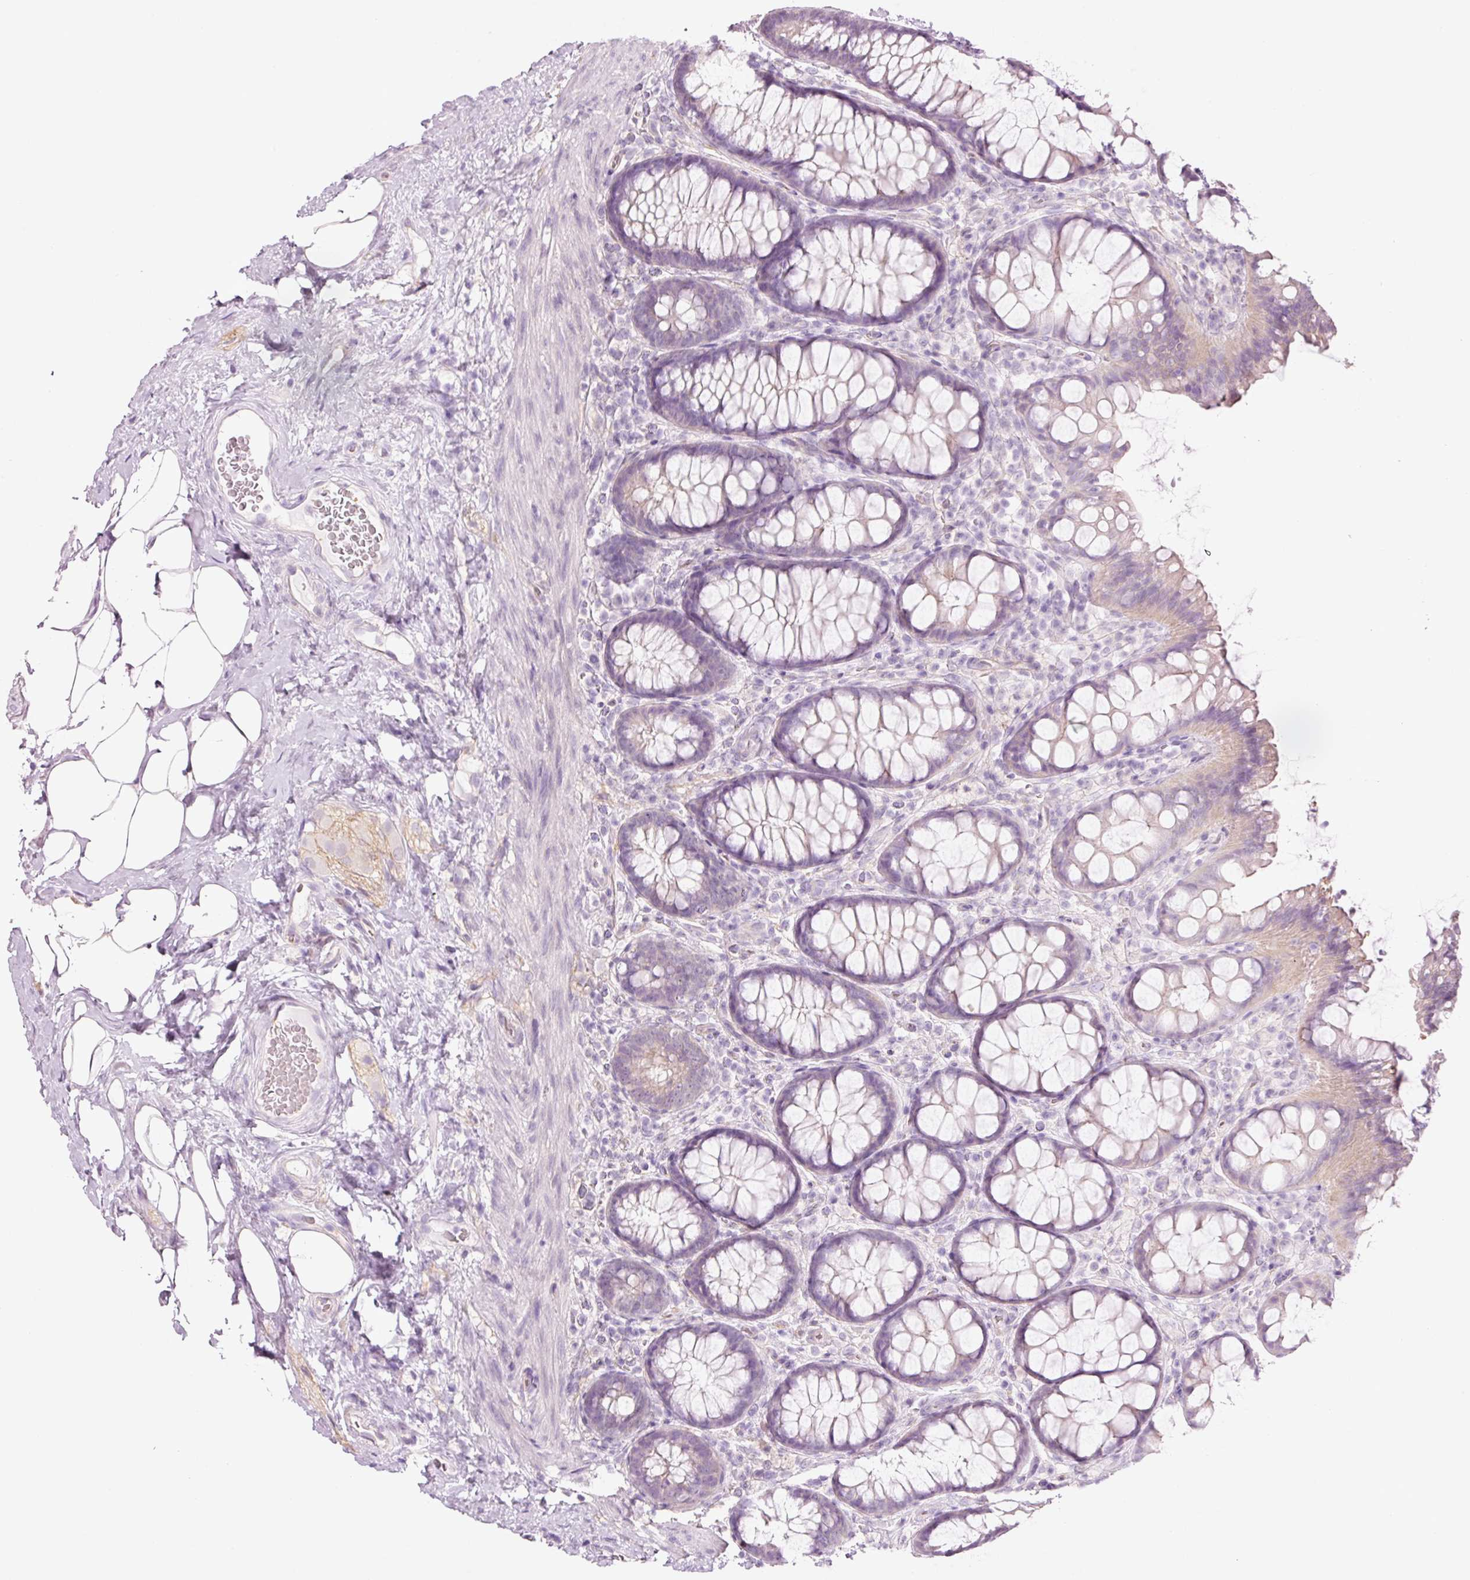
{"staining": {"intensity": "weak", "quantity": "25%-75%", "location": "cytoplasmic/membranous"}, "tissue": "rectum", "cell_type": "Glandular cells", "image_type": "normal", "snomed": [{"axis": "morphology", "description": "Normal tissue, NOS"}, {"axis": "topography", "description": "Rectum"}], "caption": "About 25%-75% of glandular cells in normal human rectum exhibit weak cytoplasmic/membranous protein expression as visualized by brown immunohistochemical staining.", "gene": "HSPA4L", "patient": {"sex": "female", "age": 67}}